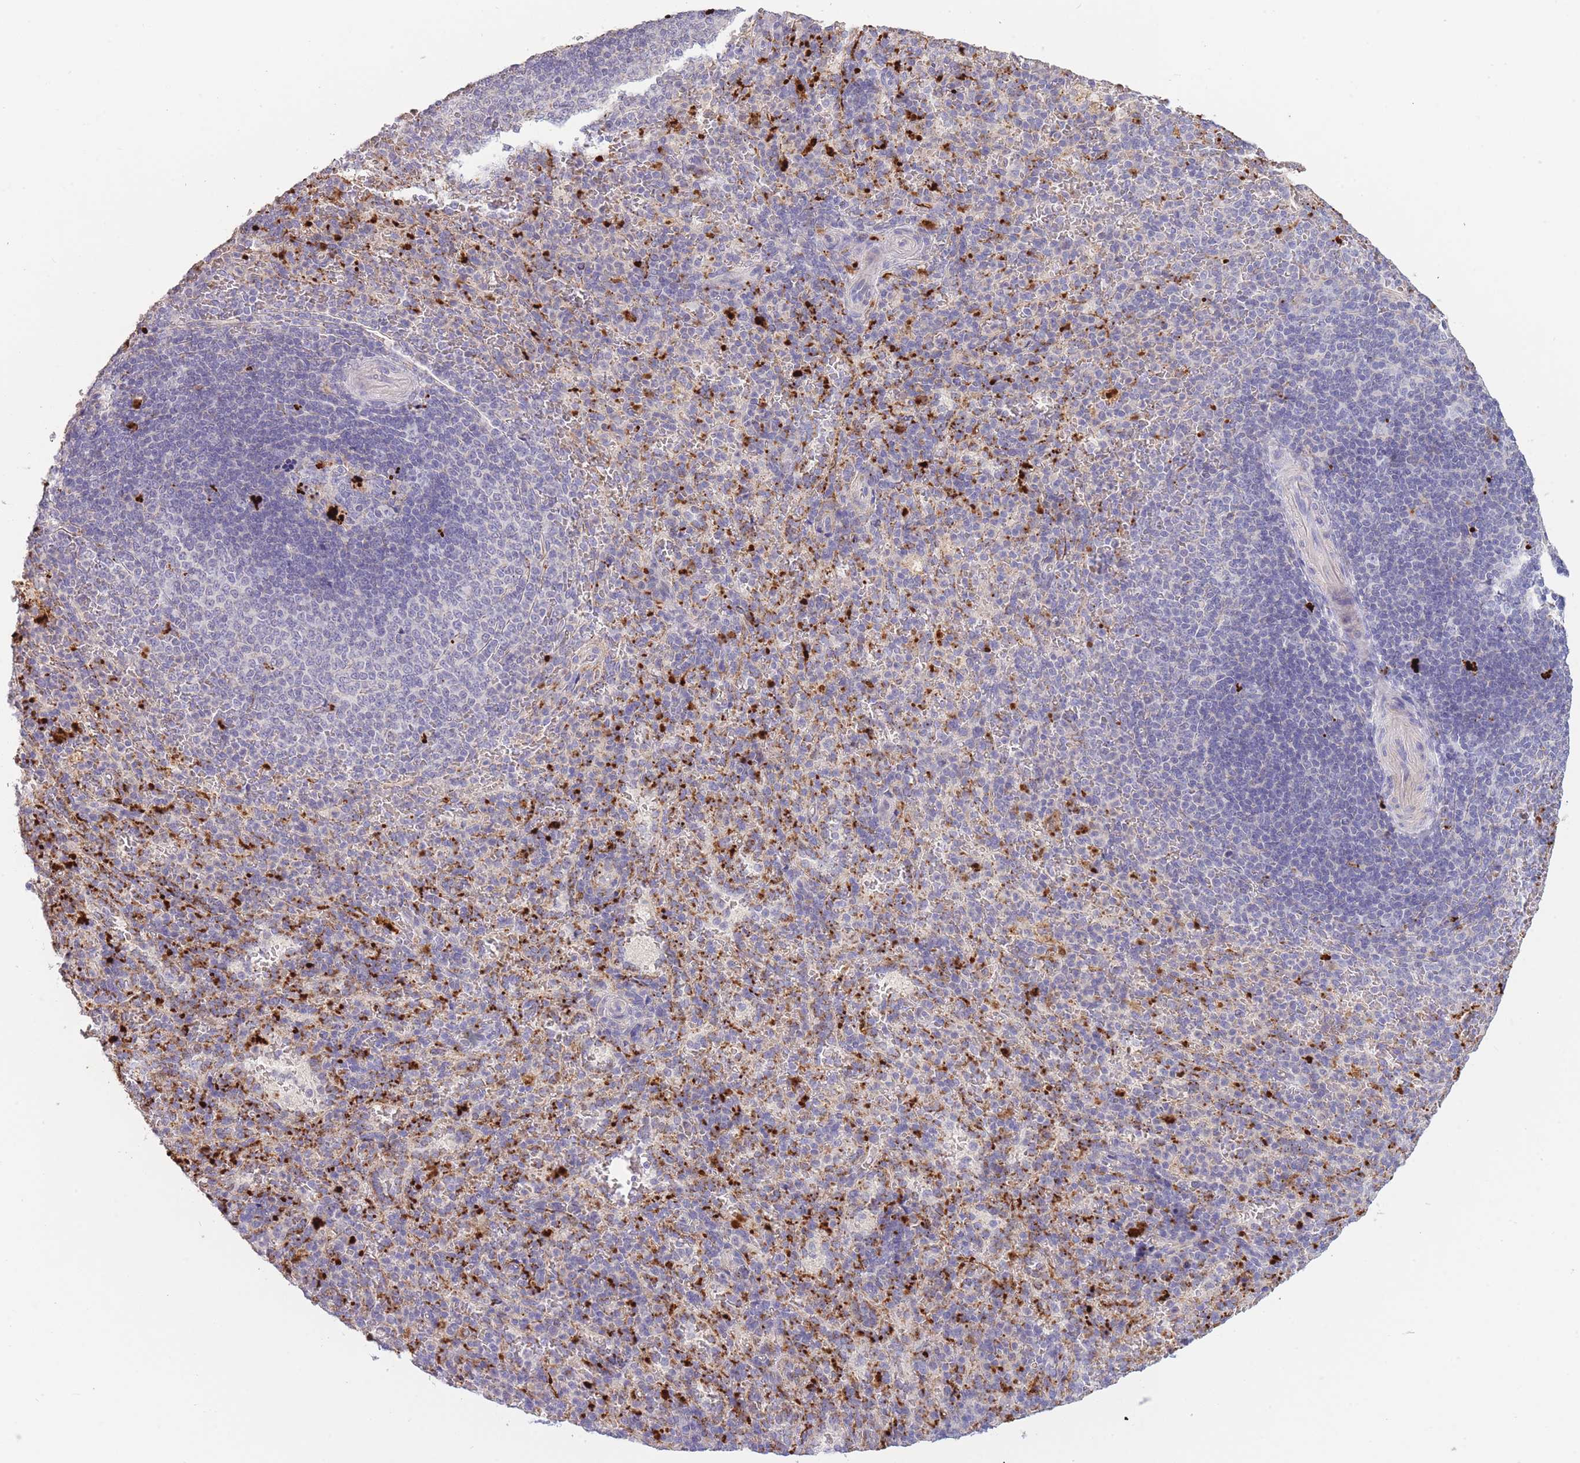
{"staining": {"intensity": "strong", "quantity": "25%-75%", "location": "cytoplasmic/membranous"}, "tissue": "spleen", "cell_type": "Cells in red pulp", "image_type": "normal", "snomed": [{"axis": "morphology", "description": "Normal tissue, NOS"}, {"axis": "topography", "description": "Spleen"}], "caption": "Cells in red pulp reveal strong cytoplasmic/membranous positivity in about 25%-75% of cells in benign spleen.", "gene": "TRIM61", "patient": {"sex": "female", "age": 21}}